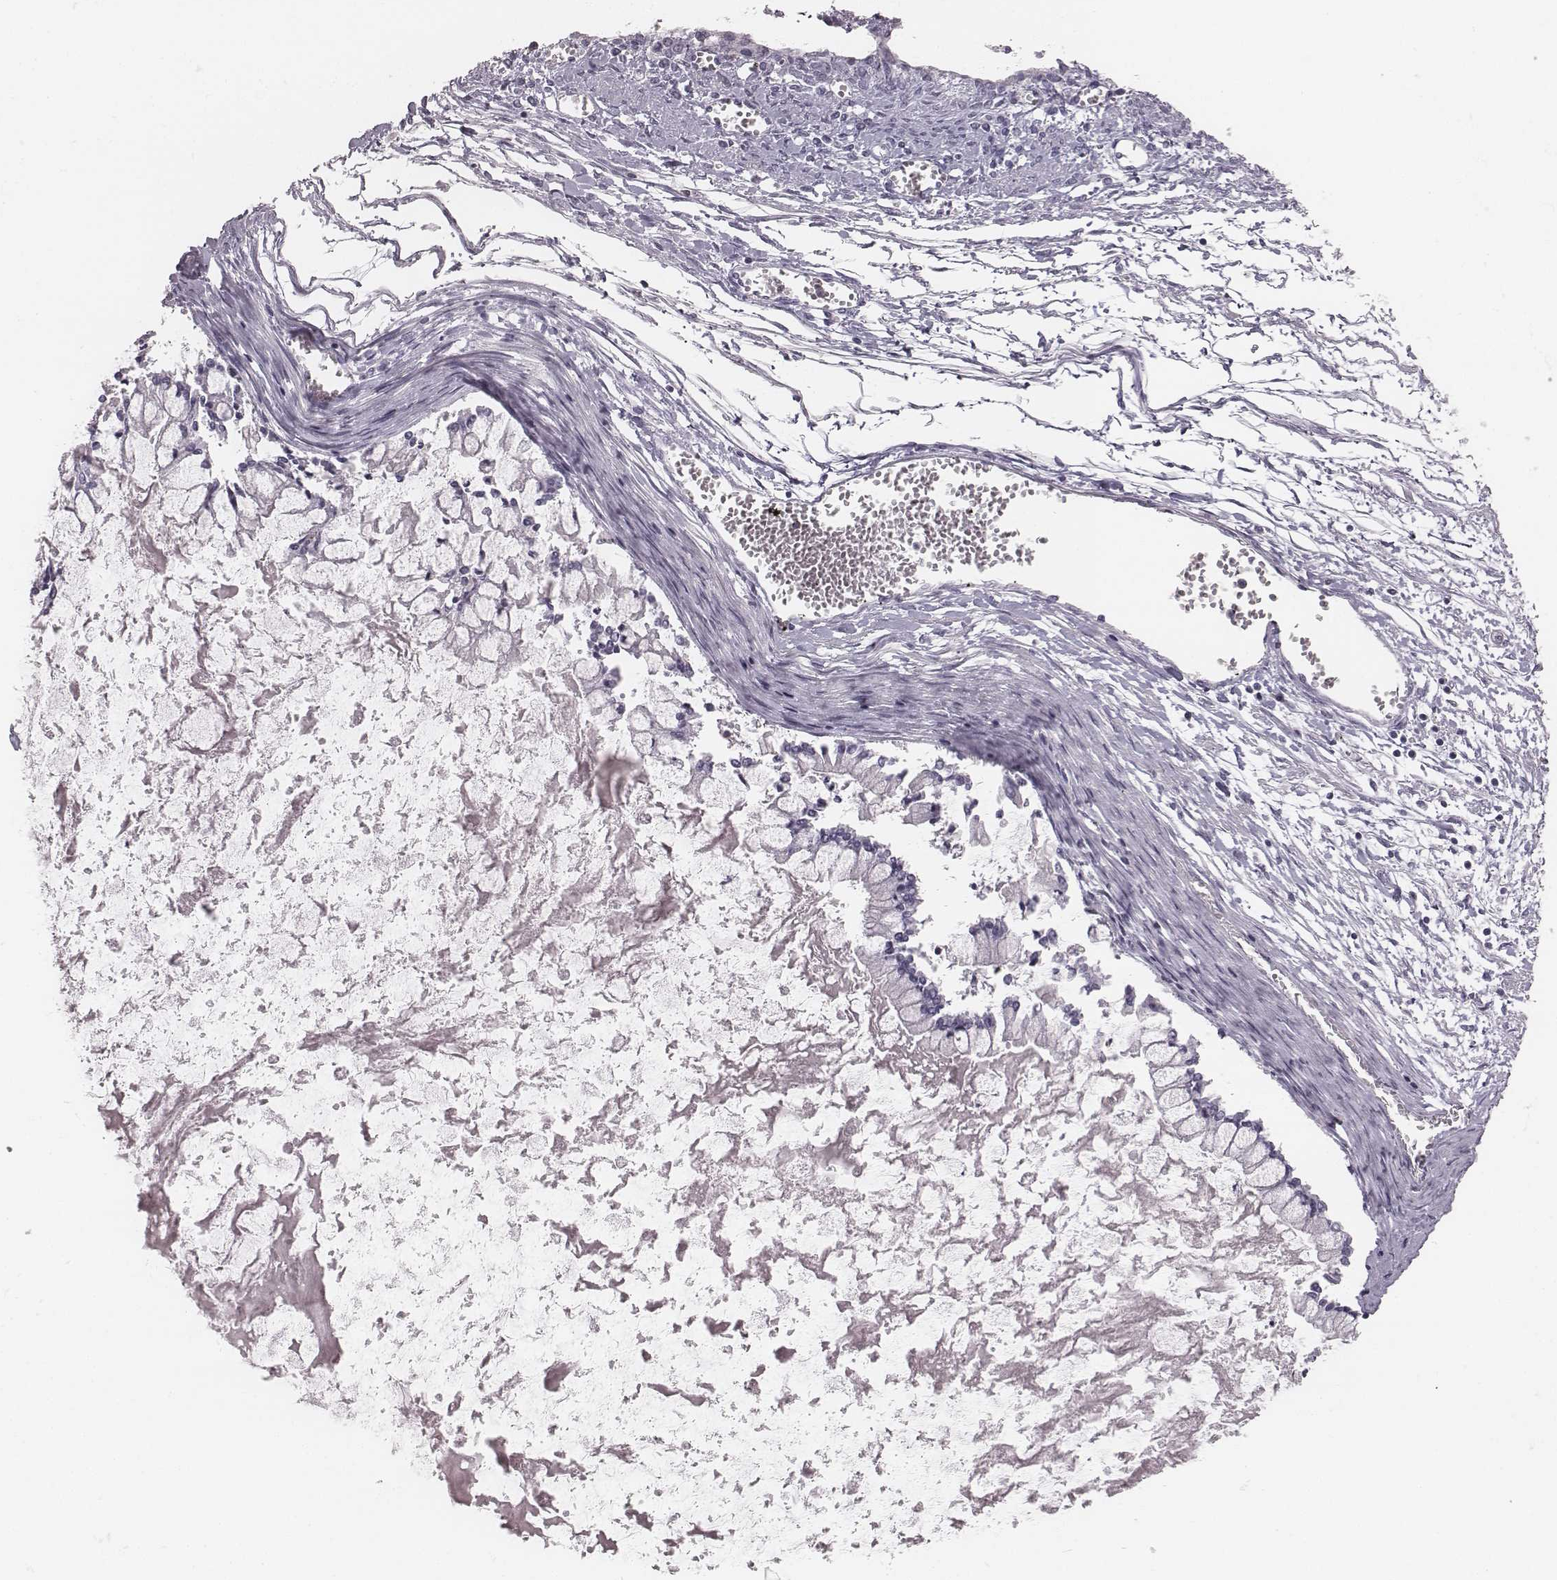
{"staining": {"intensity": "negative", "quantity": "none", "location": "none"}, "tissue": "ovarian cancer", "cell_type": "Tumor cells", "image_type": "cancer", "snomed": [{"axis": "morphology", "description": "Cystadenocarcinoma, mucinous, NOS"}, {"axis": "topography", "description": "Ovary"}], "caption": "Human ovarian cancer (mucinous cystadenocarcinoma) stained for a protein using IHC shows no expression in tumor cells.", "gene": "ZNF365", "patient": {"sex": "female", "age": 67}}